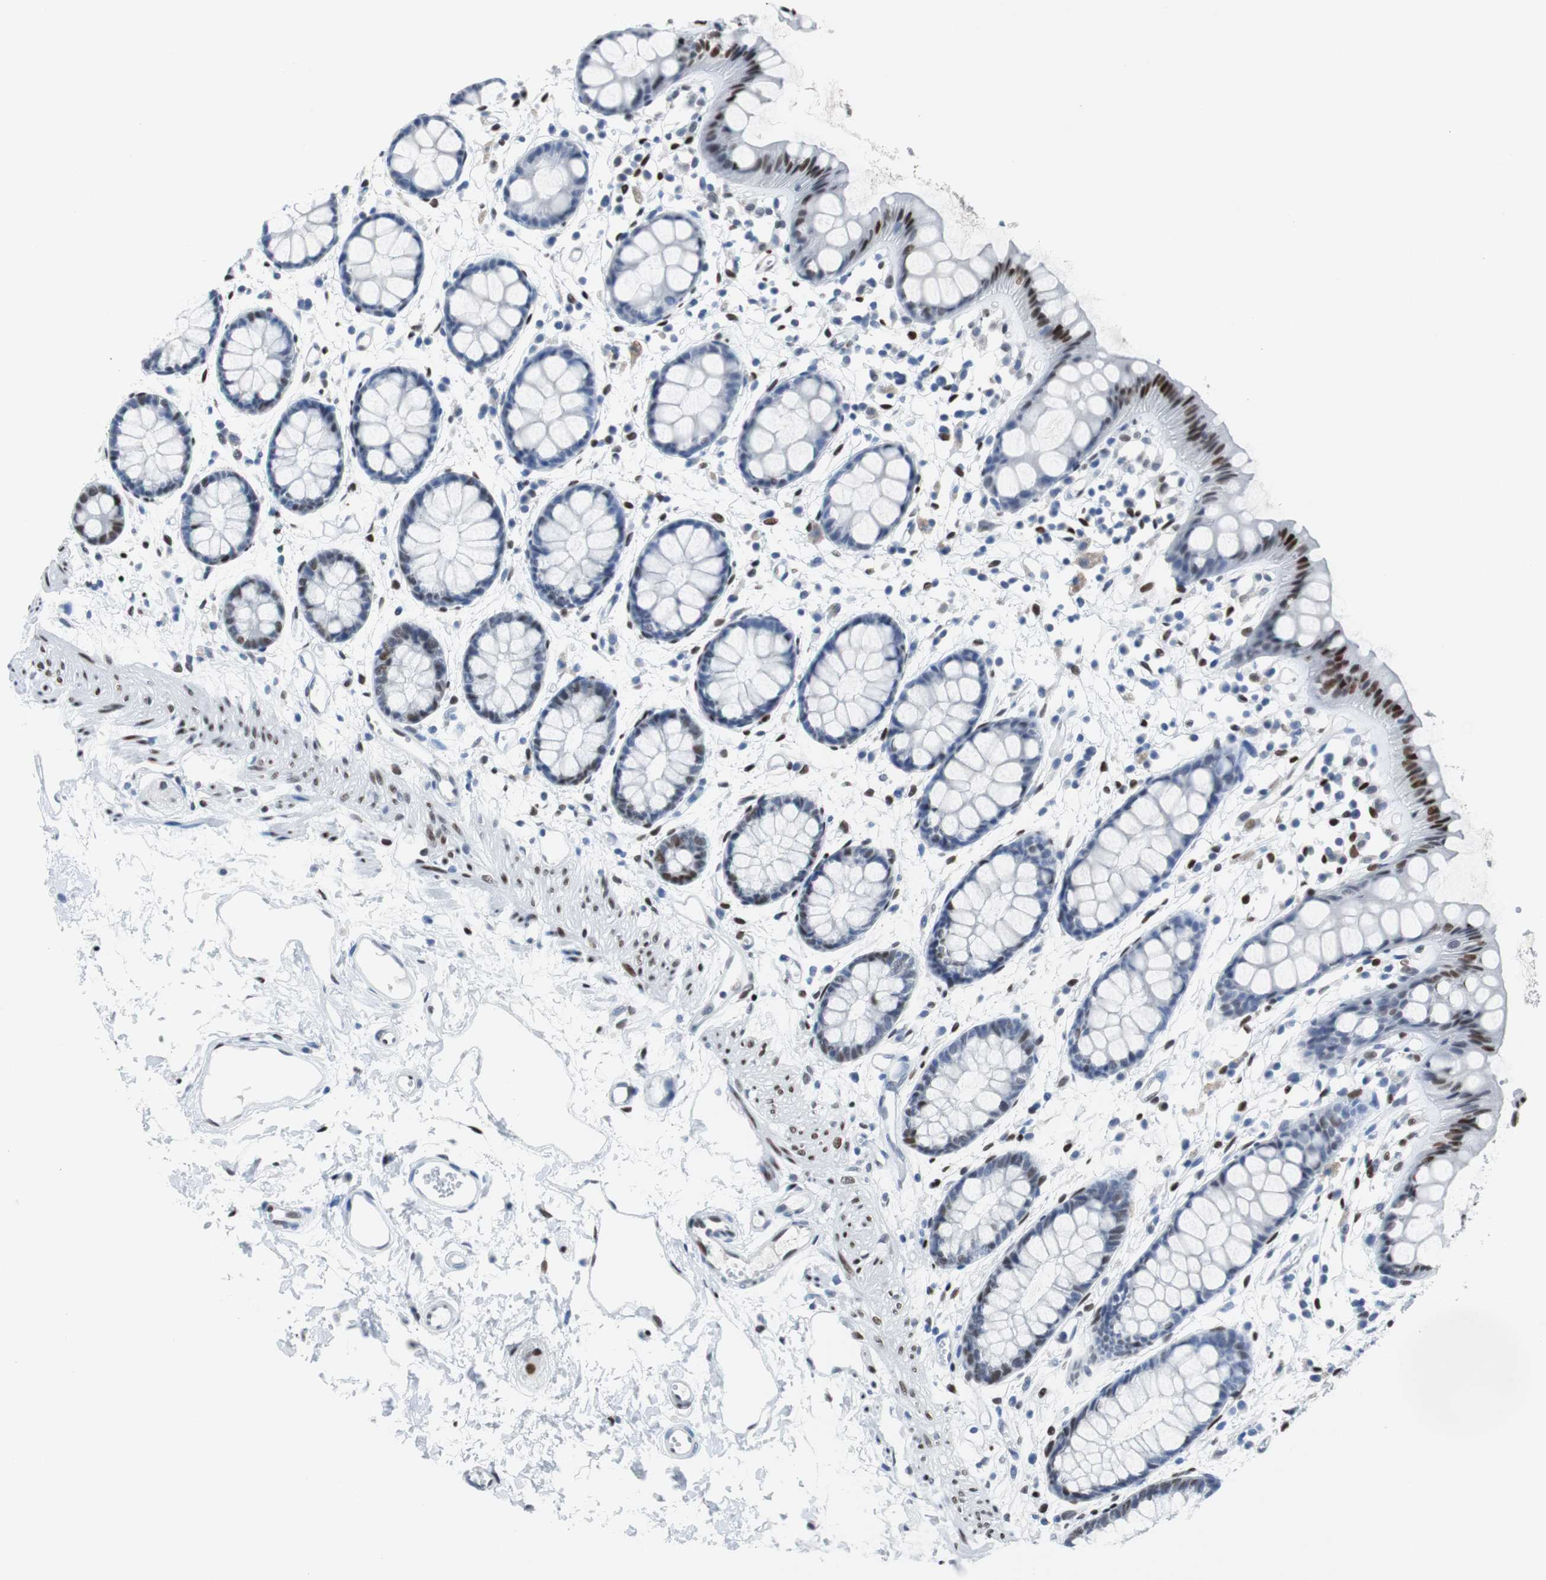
{"staining": {"intensity": "moderate", "quantity": "25%-75%", "location": "nuclear"}, "tissue": "rectum", "cell_type": "Glandular cells", "image_type": "normal", "snomed": [{"axis": "morphology", "description": "Normal tissue, NOS"}, {"axis": "topography", "description": "Rectum"}], "caption": "Brown immunohistochemical staining in benign human rectum demonstrates moderate nuclear staining in about 25%-75% of glandular cells.", "gene": "JUN", "patient": {"sex": "female", "age": 66}}